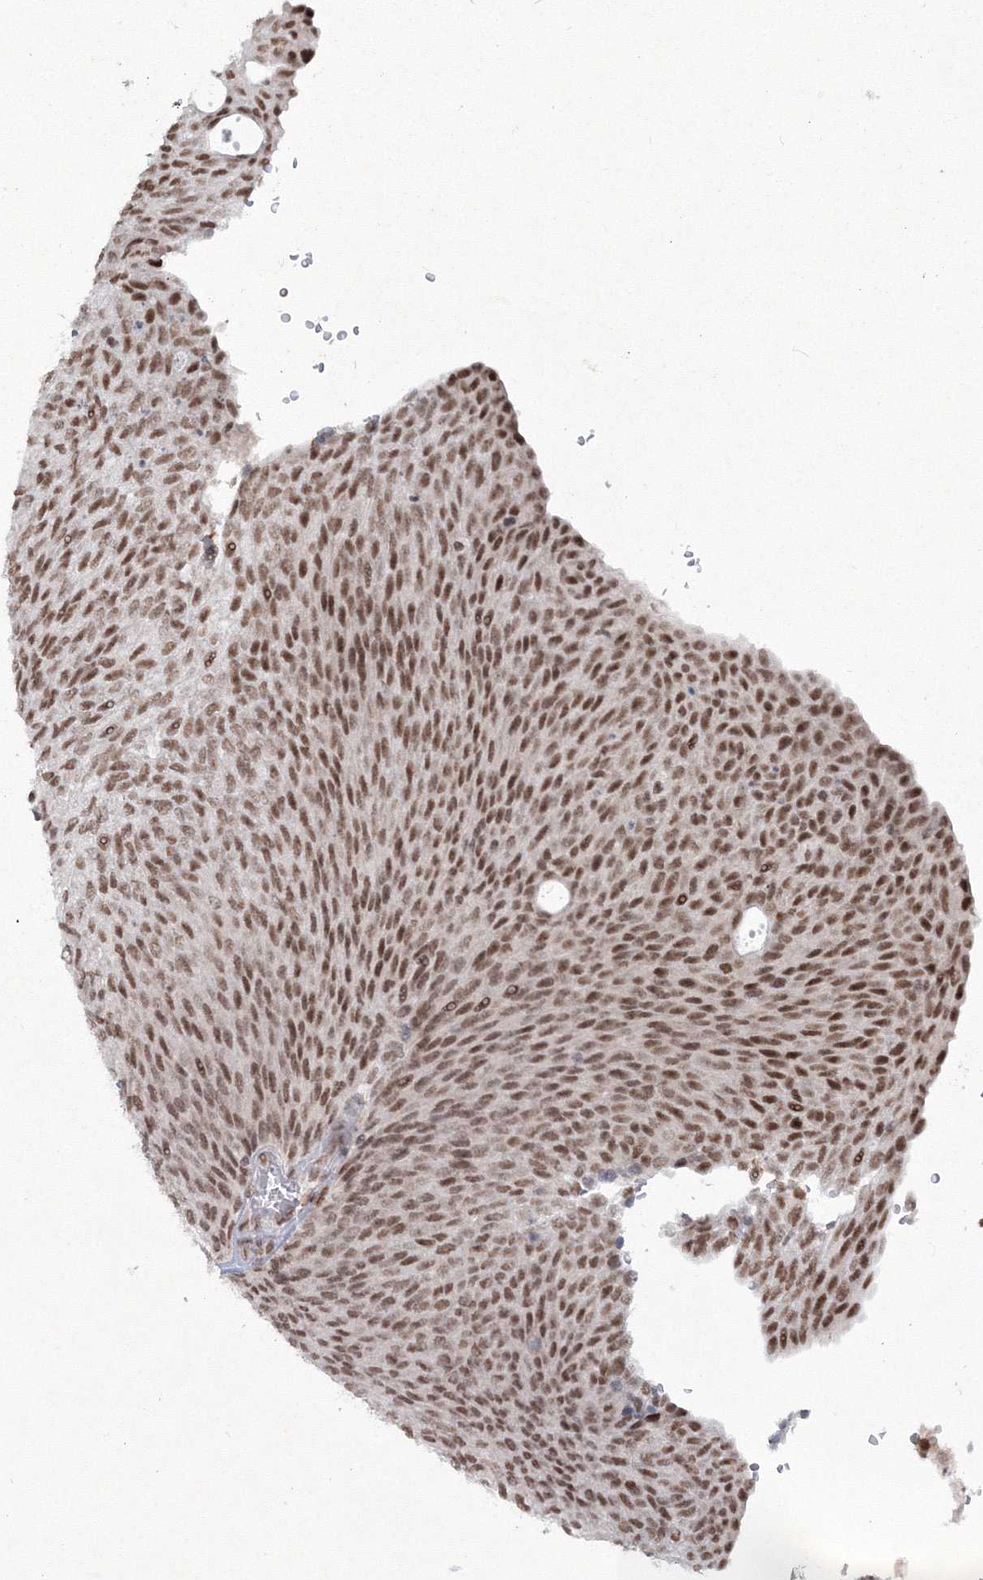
{"staining": {"intensity": "moderate", "quantity": ">75%", "location": "nuclear"}, "tissue": "urothelial cancer", "cell_type": "Tumor cells", "image_type": "cancer", "snomed": [{"axis": "morphology", "description": "Urothelial carcinoma, Low grade"}, {"axis": "topography", "description": "Urinary bladder"}], "caption": "High-power microscopy captured an immunohistochemistry (IHC) photomicrograph of urothelial cancer, revealing moderate nuclear staining in about >75% of tumor cells. (brown staining indicates protein expression, while blue staining denotes nuclei).", "gene": "C3orf33", "patient": {"sex": "female", "age": 79}}